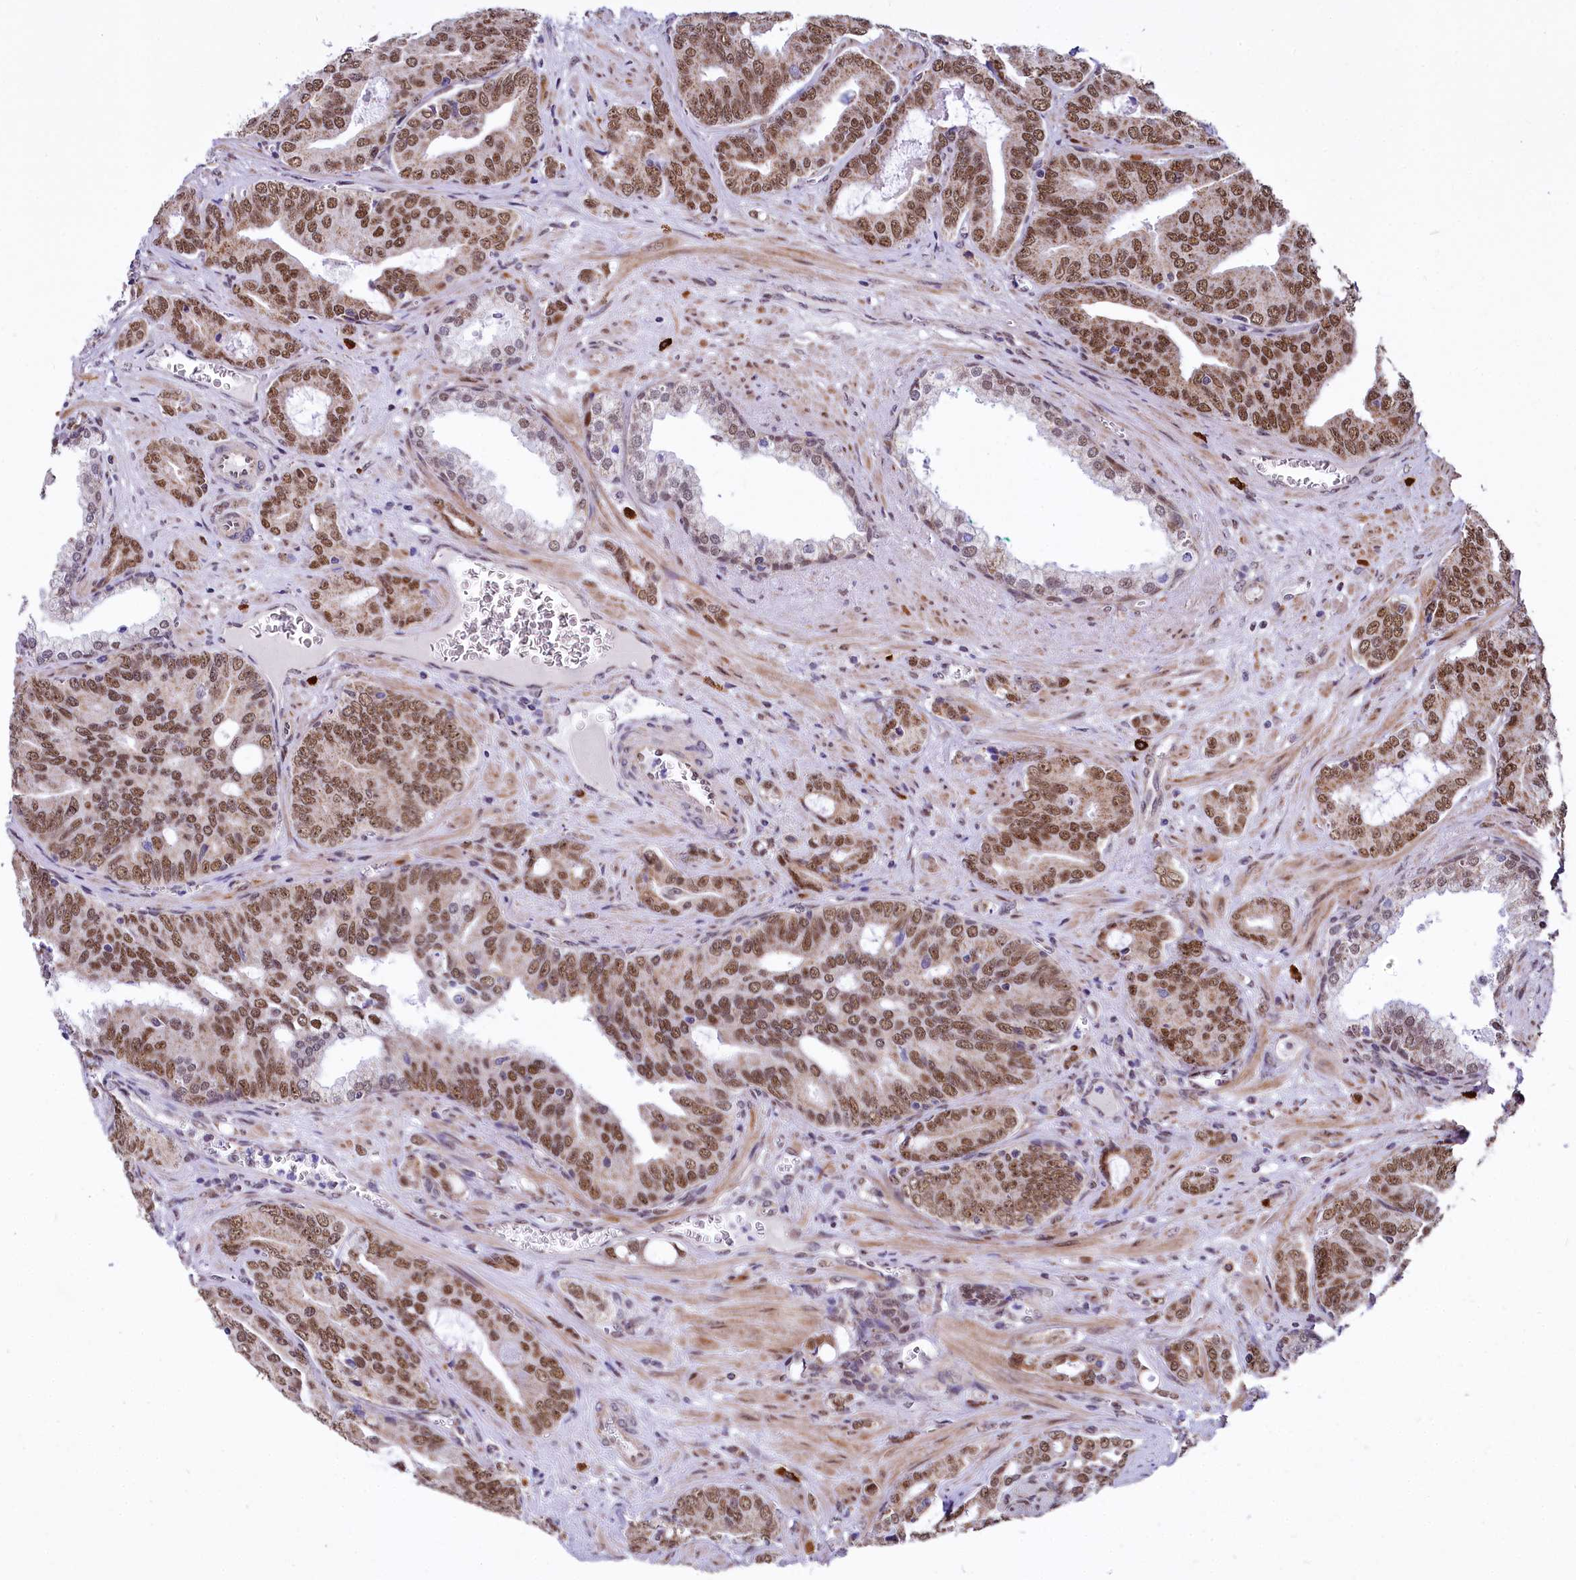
{"staining": {"intensity": "strong", "quantity": ">75%", "location": "nuclear"}, "tissue": "prostate cancer", "cell_type": "Tumor cells", "image_type": "cancer", "snomed": [{"axis": "morphology", "description": "Adenocarcinoma, High grade"}, {"axis": "topography", "description": "Prostate"}], "caption": "Brown immunohistochemical staining in human high-grade adenocarcinoma (prostate) exhibits strong nuclear expression in about >75% of tumor cells.", "gene": "MORN3", "patient": {"sex": "male", "age": 72}}